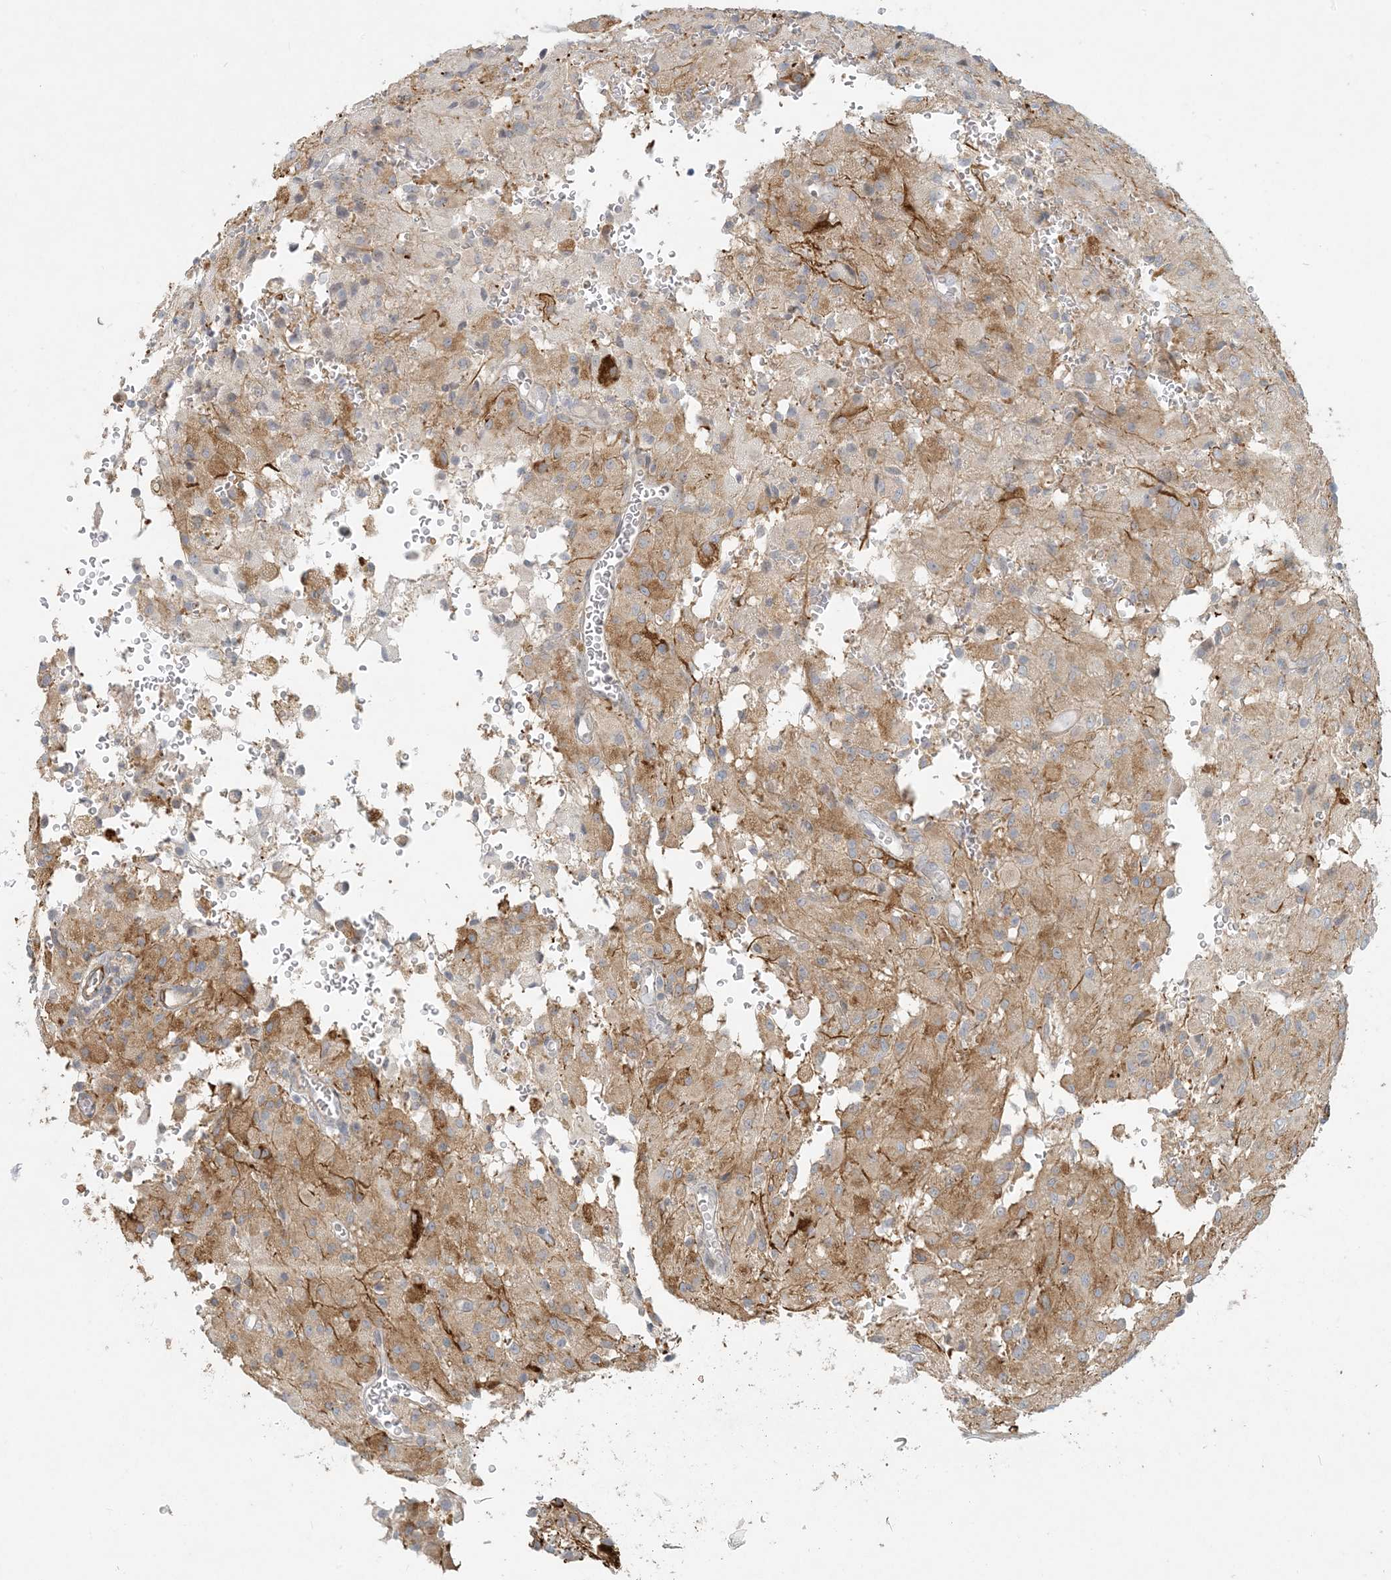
{"staining": {"intensity": "moderate", "quantity": "25%-75%", "location": "cytoplasmic/membranous"}, "tissue": "glioma", "cell_type": "Tumor cells", "image_type": "cancer", "snomed": [{"axis": "morphology", "description": "Glioma, malignant, High grade"}, {"axis": "topography", "description": "Brain"}], "caption": "The photomicrograph displays a brown stain indicating the presence of a protein in the cytoplasmic/membranous of tumor cells in malignant high-grade glioma.", "gene": "BCORL1", "patient": {"sex": "female", "age": 59}}